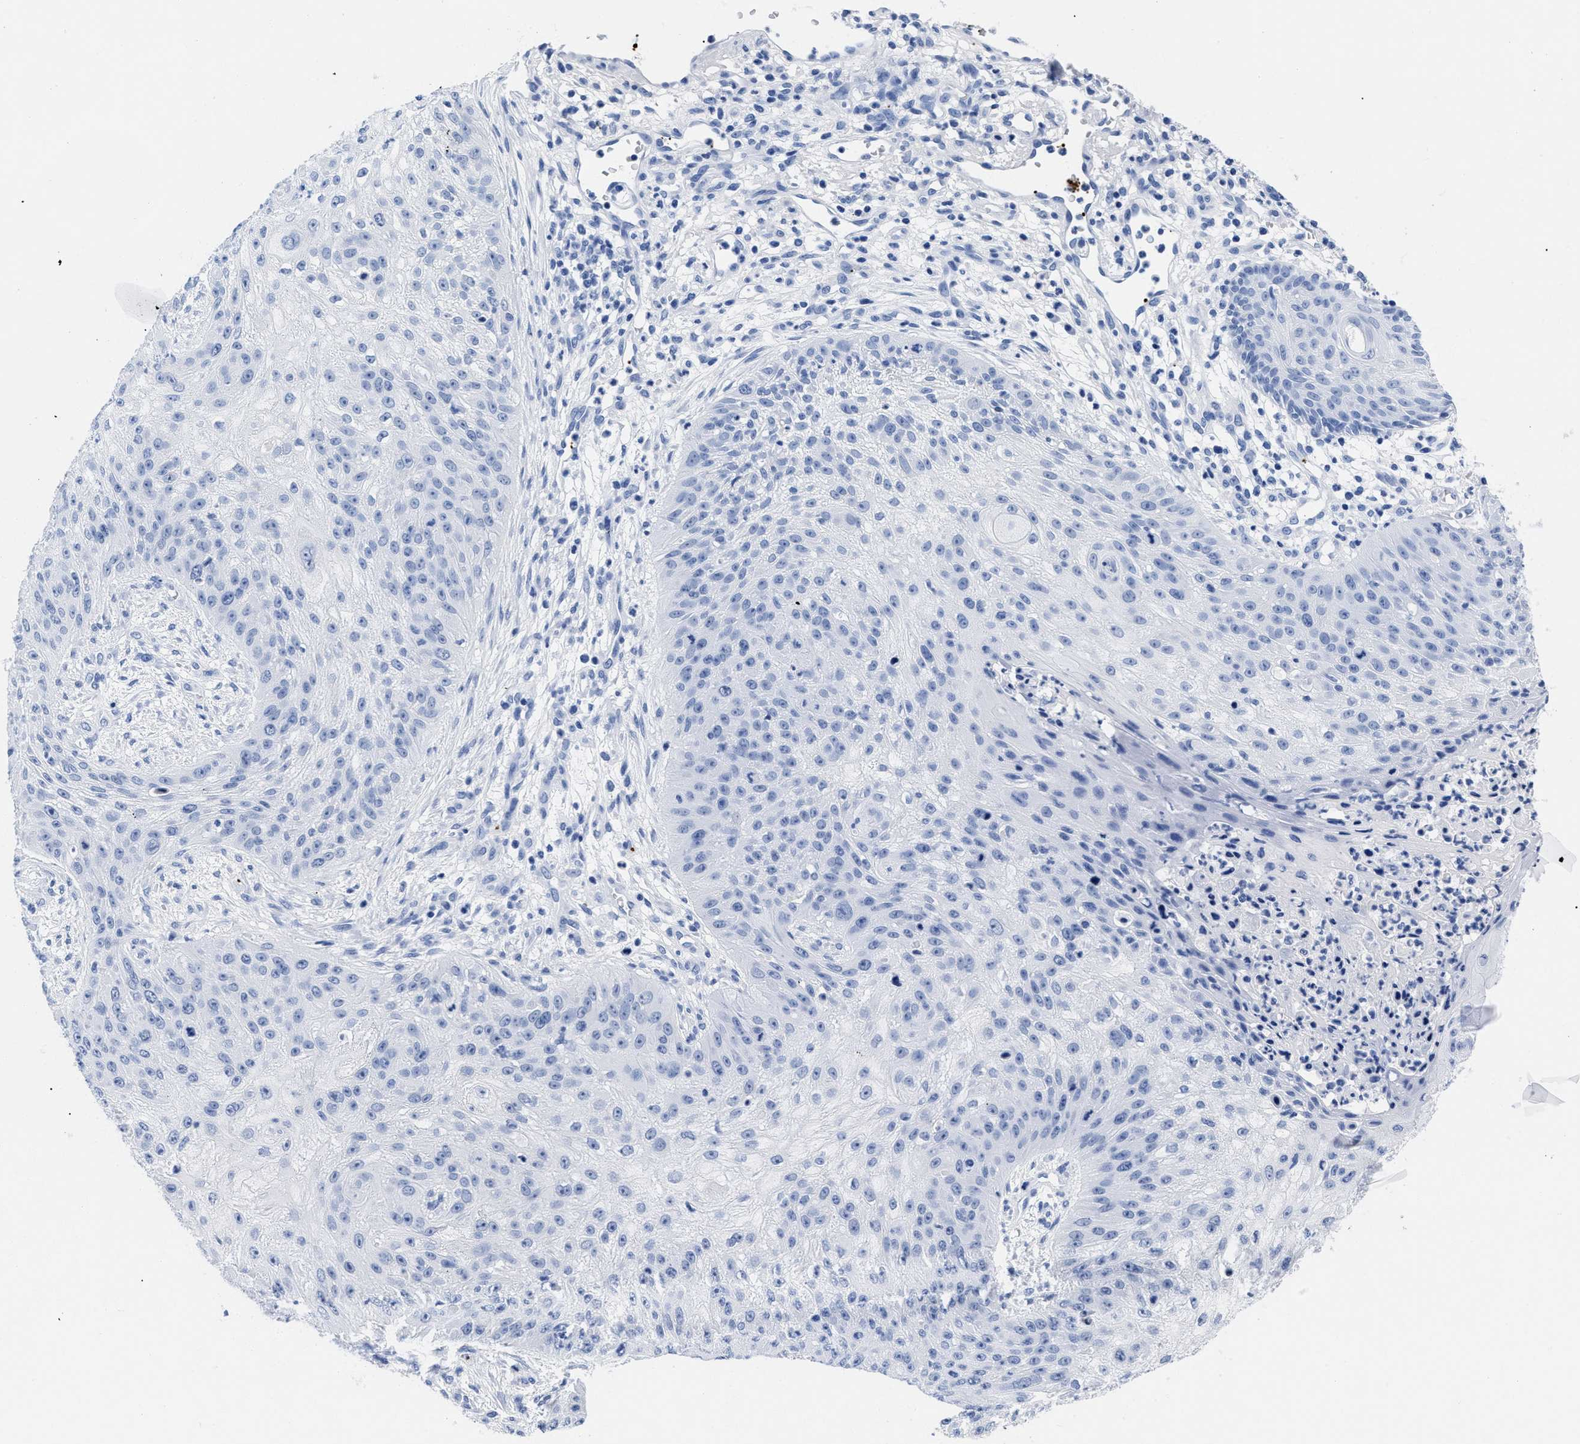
{"staining": {"intensity": "negative", "quantity": "none", "location": "none"}, "tissue": "skin cancer", "cell_type": "Tumor cells", "image_type": "cancer", "snomed": [{"axis": "morphology", "description": "Squamous cell carcinoma, NOS"}, {"axis": "topography", "description": "Skin"}], "caption": "This is an IHC image of skin cancer (squamous cell carcinoma). There is no expression in tumor cells.", "gene": "TREML1", "patient": {"sex": "female", "age": 80}}